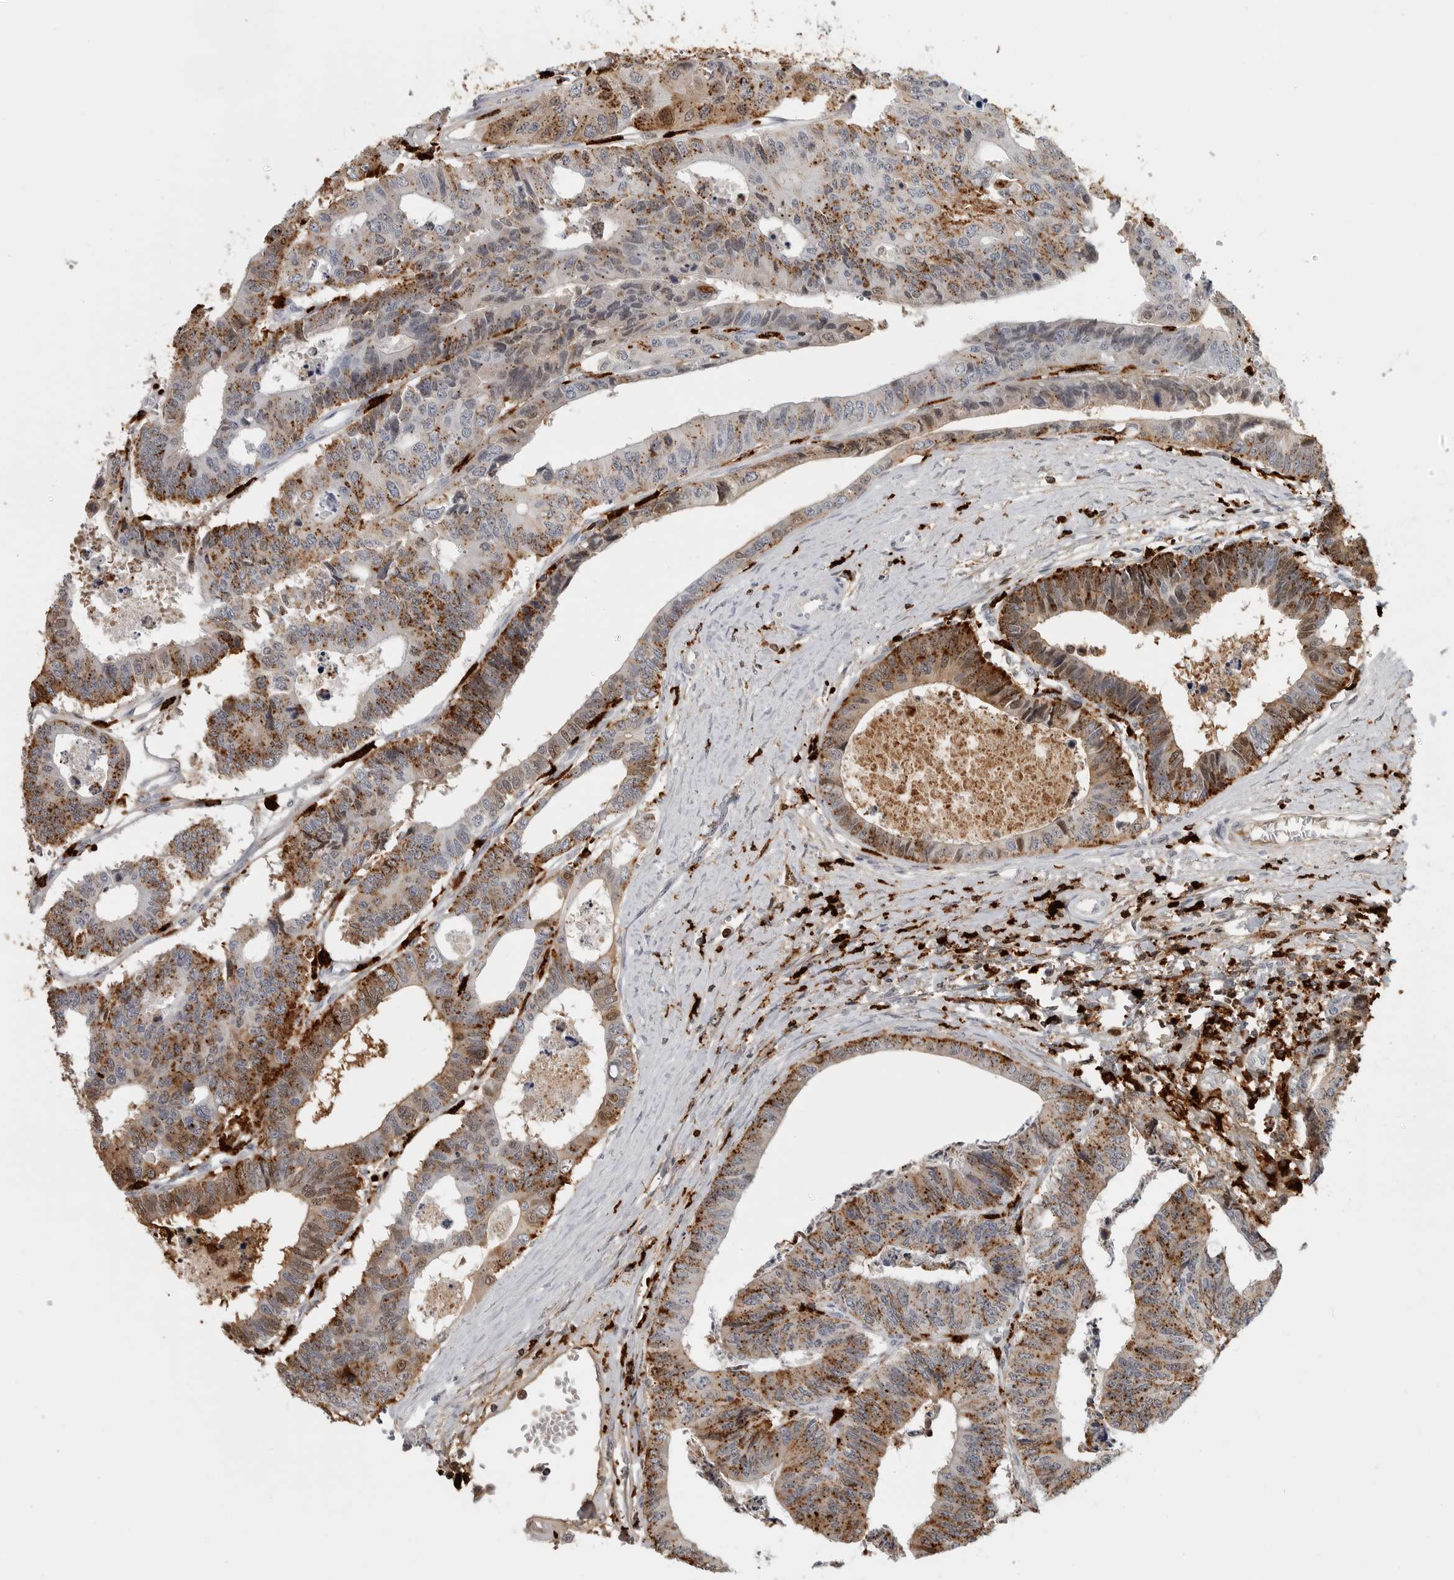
{"staining": {"intensity": "moderate", "quantity": "25%-75%", "location": "cytoplasmic/membranous,nuclear"}, "tissue": "colorectal cancer", "cell_type": "Tumor cells", "image_type": "cancer", "snomed": [{"axis": "morphology", "description": "Adenocarcinoma, NOS"}, {"axis": "topography", "description": "Rectum"}], "caption": "Colorectal adenocarcinoma tissue exhibits moderate cytoplasmic/membranous and nuclear staining in about 25%-75% of tumor cells (DAB IHC, brown staining for protein, blue staining for nuclei).", "gene": "IFI30", "patient": {"sex": "male", "age": 84}}